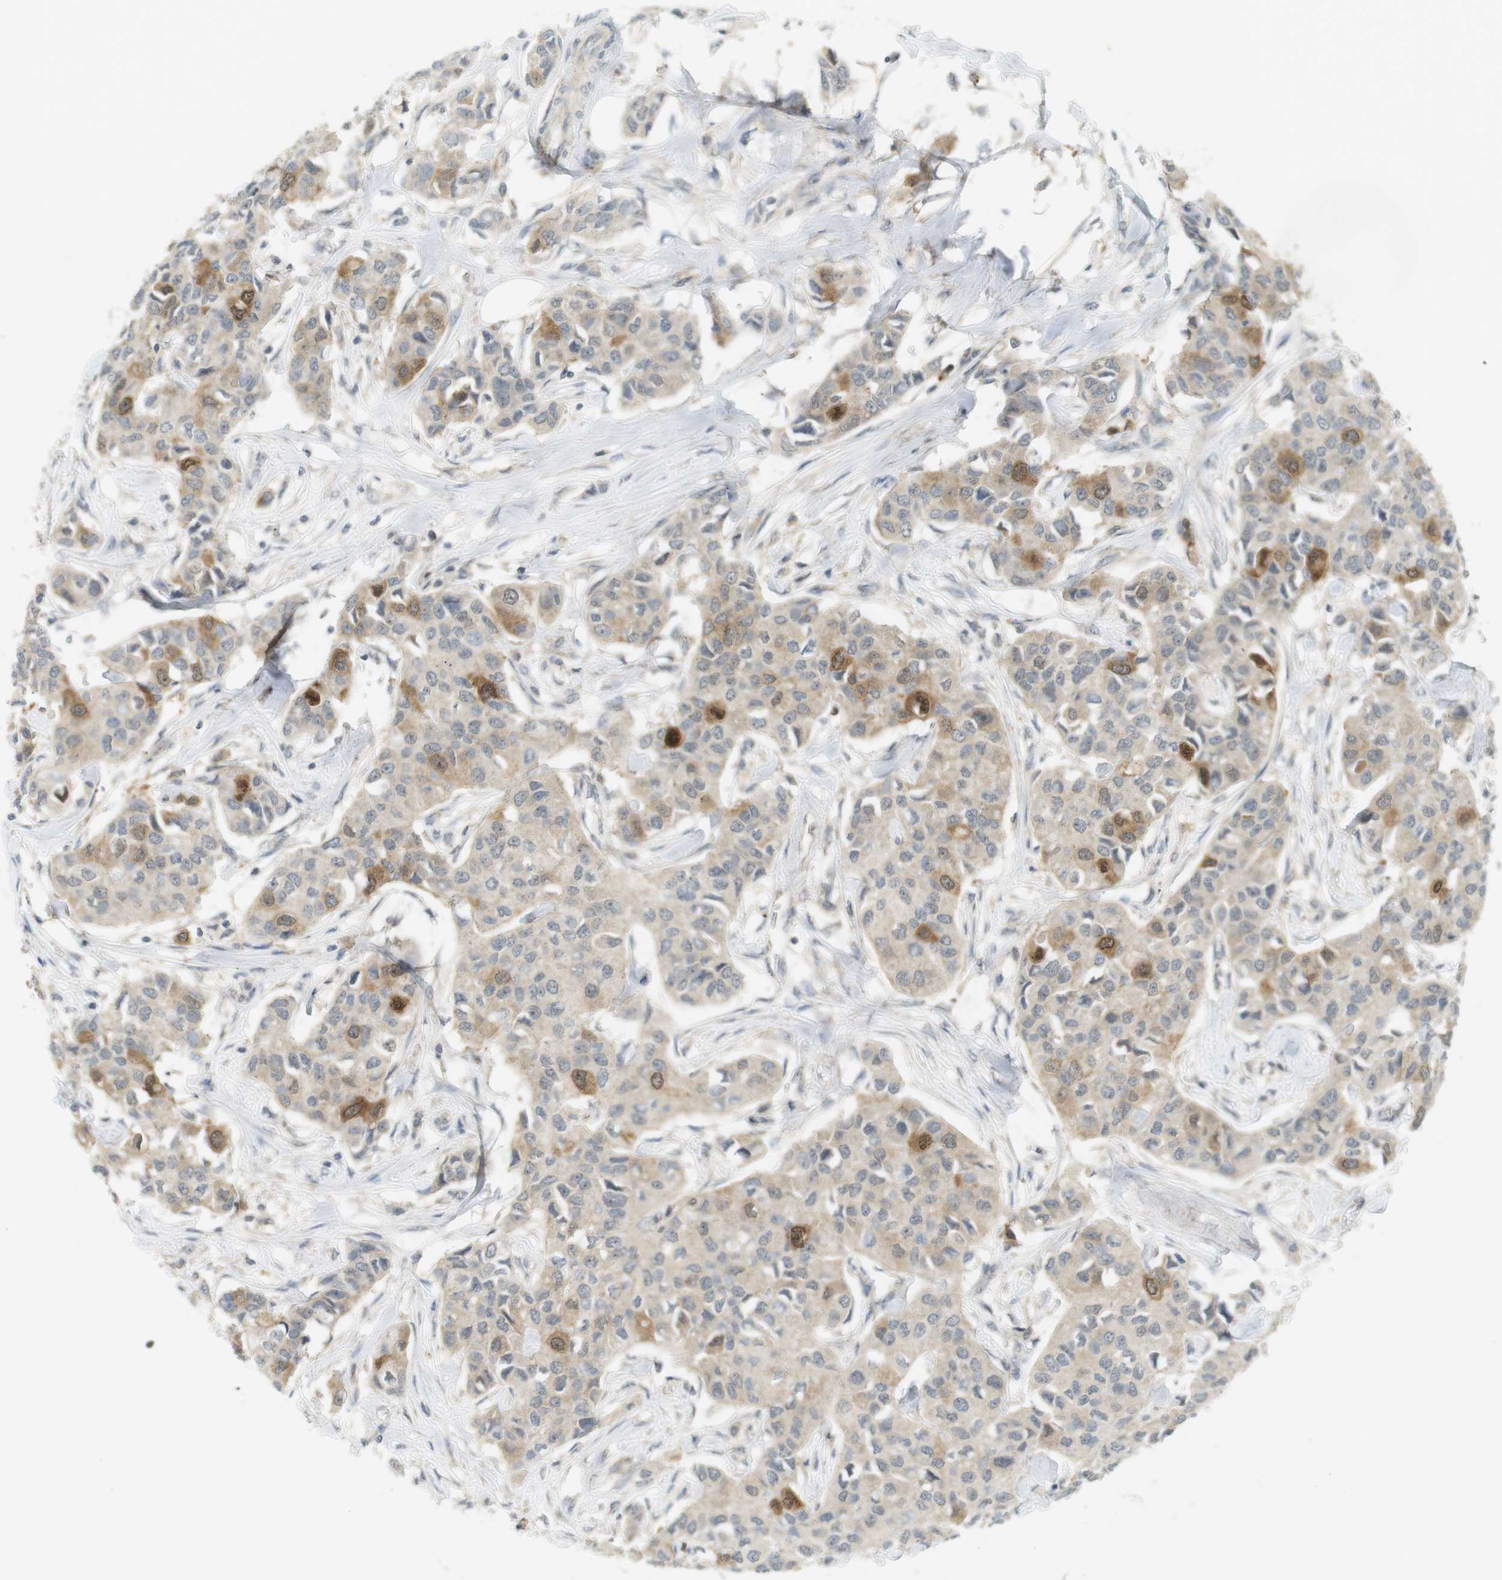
{"staining": {"intensity": "moderate", "quantity": "<25%", "location": "cytoplasmic/membranous"}, "tissue": "breast cancer", "cell_type": "Tumor cells", "image_type": "cancer", "snomed": [{"axis": "morphology", "description": "Duct carcinoma"}, {"axis": "topography", "description": "Breast"}], "caption": "Human breast infiltrating ductal carcinoma stained for a protein (brown) shows moderate cytoplasmic/membranous positive expression in about <25% of tumor cells.", "gene": "TTK", "patient": {"sex": "female", "age": 80}}